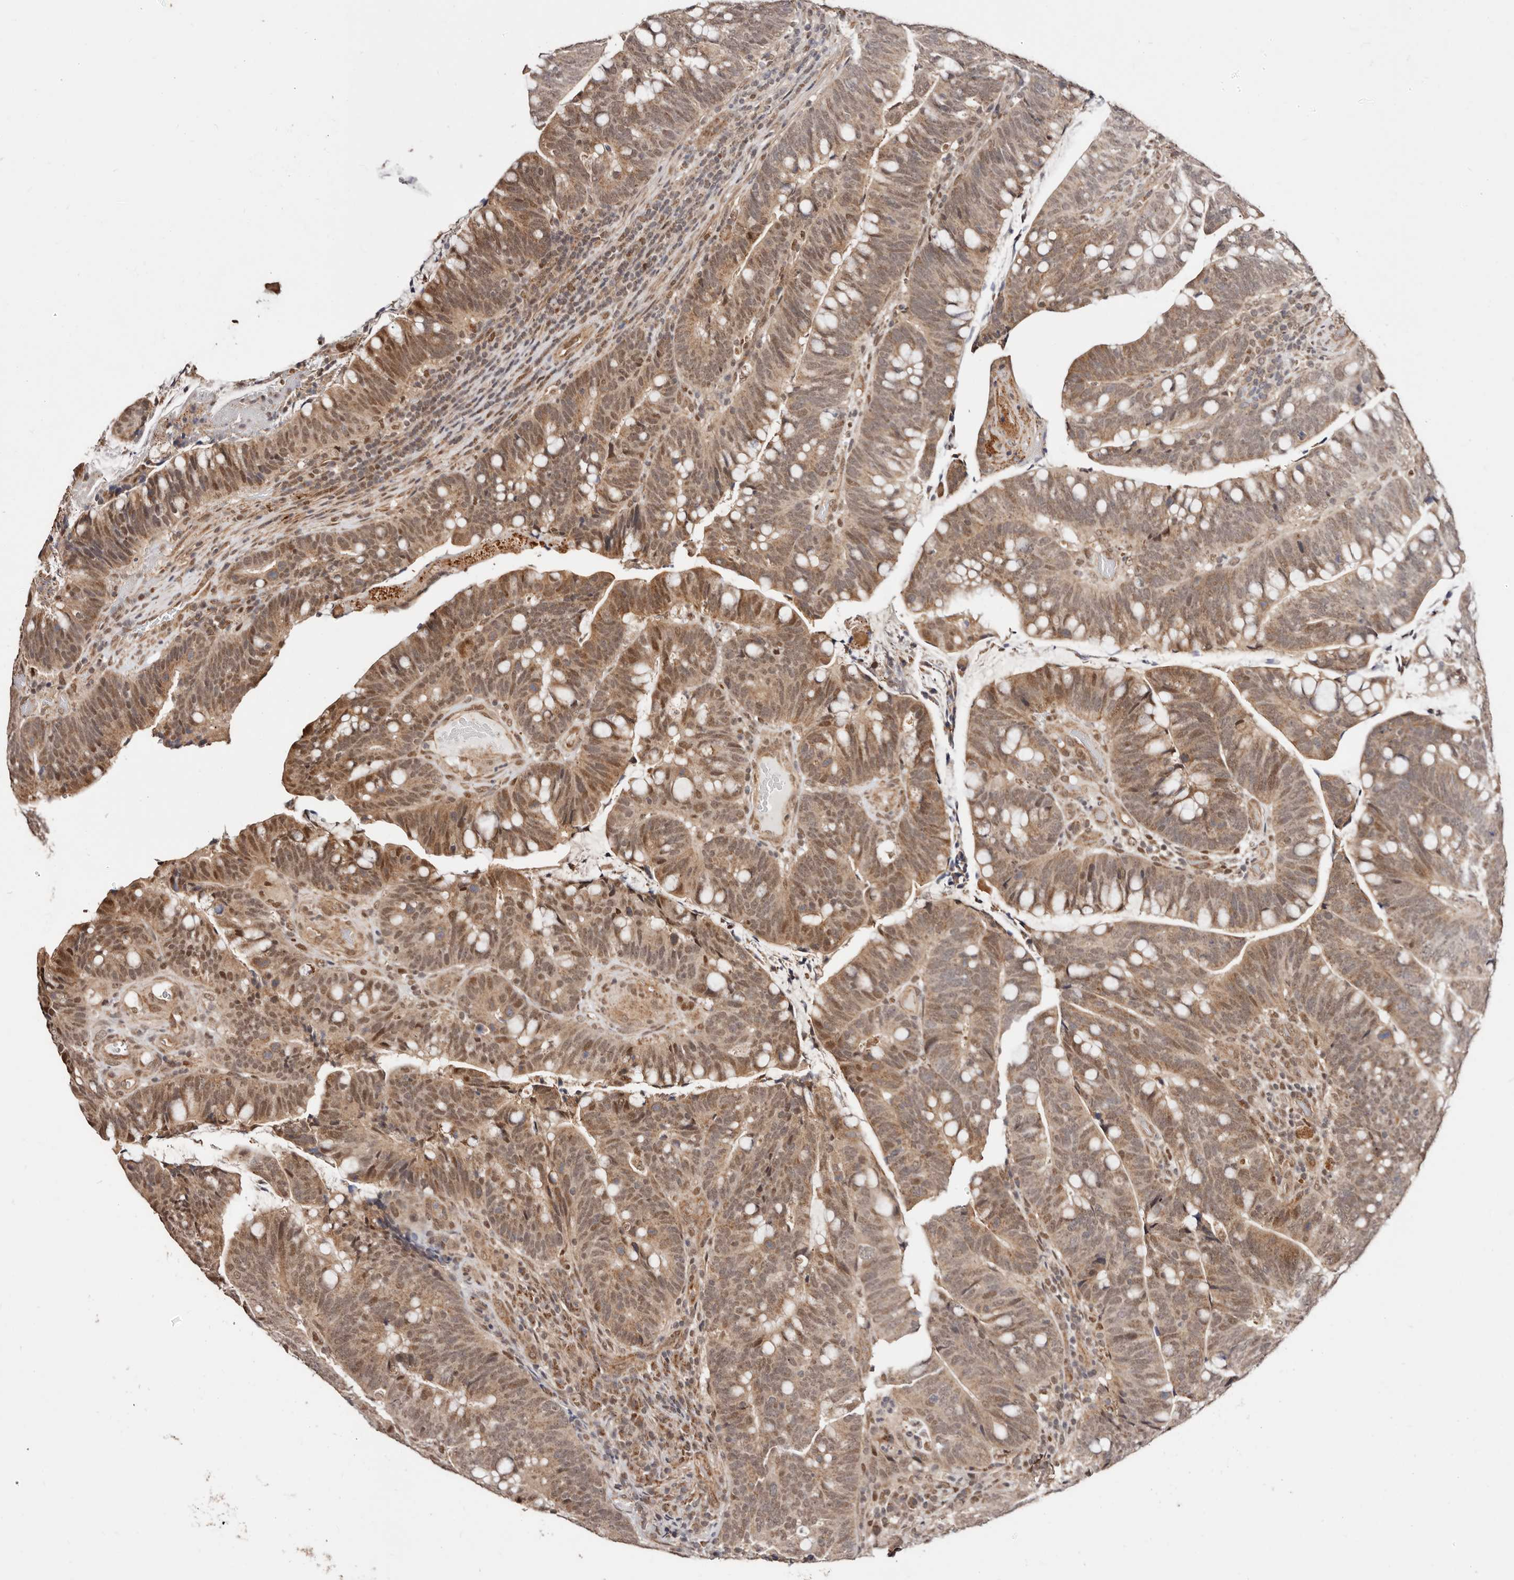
{"staining": {"intensity": "moderate", "quantity": ">75%", "location": "cytoplasmic/membranous,nuclear"}, "tissue": "colorectal cancer", "cell_type": "Tumor cells", "image_type": "cancer", "snomed": [{"axis": "morphology", "description": "Adenocarcinoma, NOS"}, {"axis": "topography", "description": "Colon"}], "caption": "This is a photomicrograph of immunohistochemistry staining of colorectal cancer (adenocarcinoma), which shows moderate staining in the cytoplasmic/membranous and nuclear of tumor cells.", "gene": "CTNNBL1", "patient": {"sex": "female", "age": 66}}